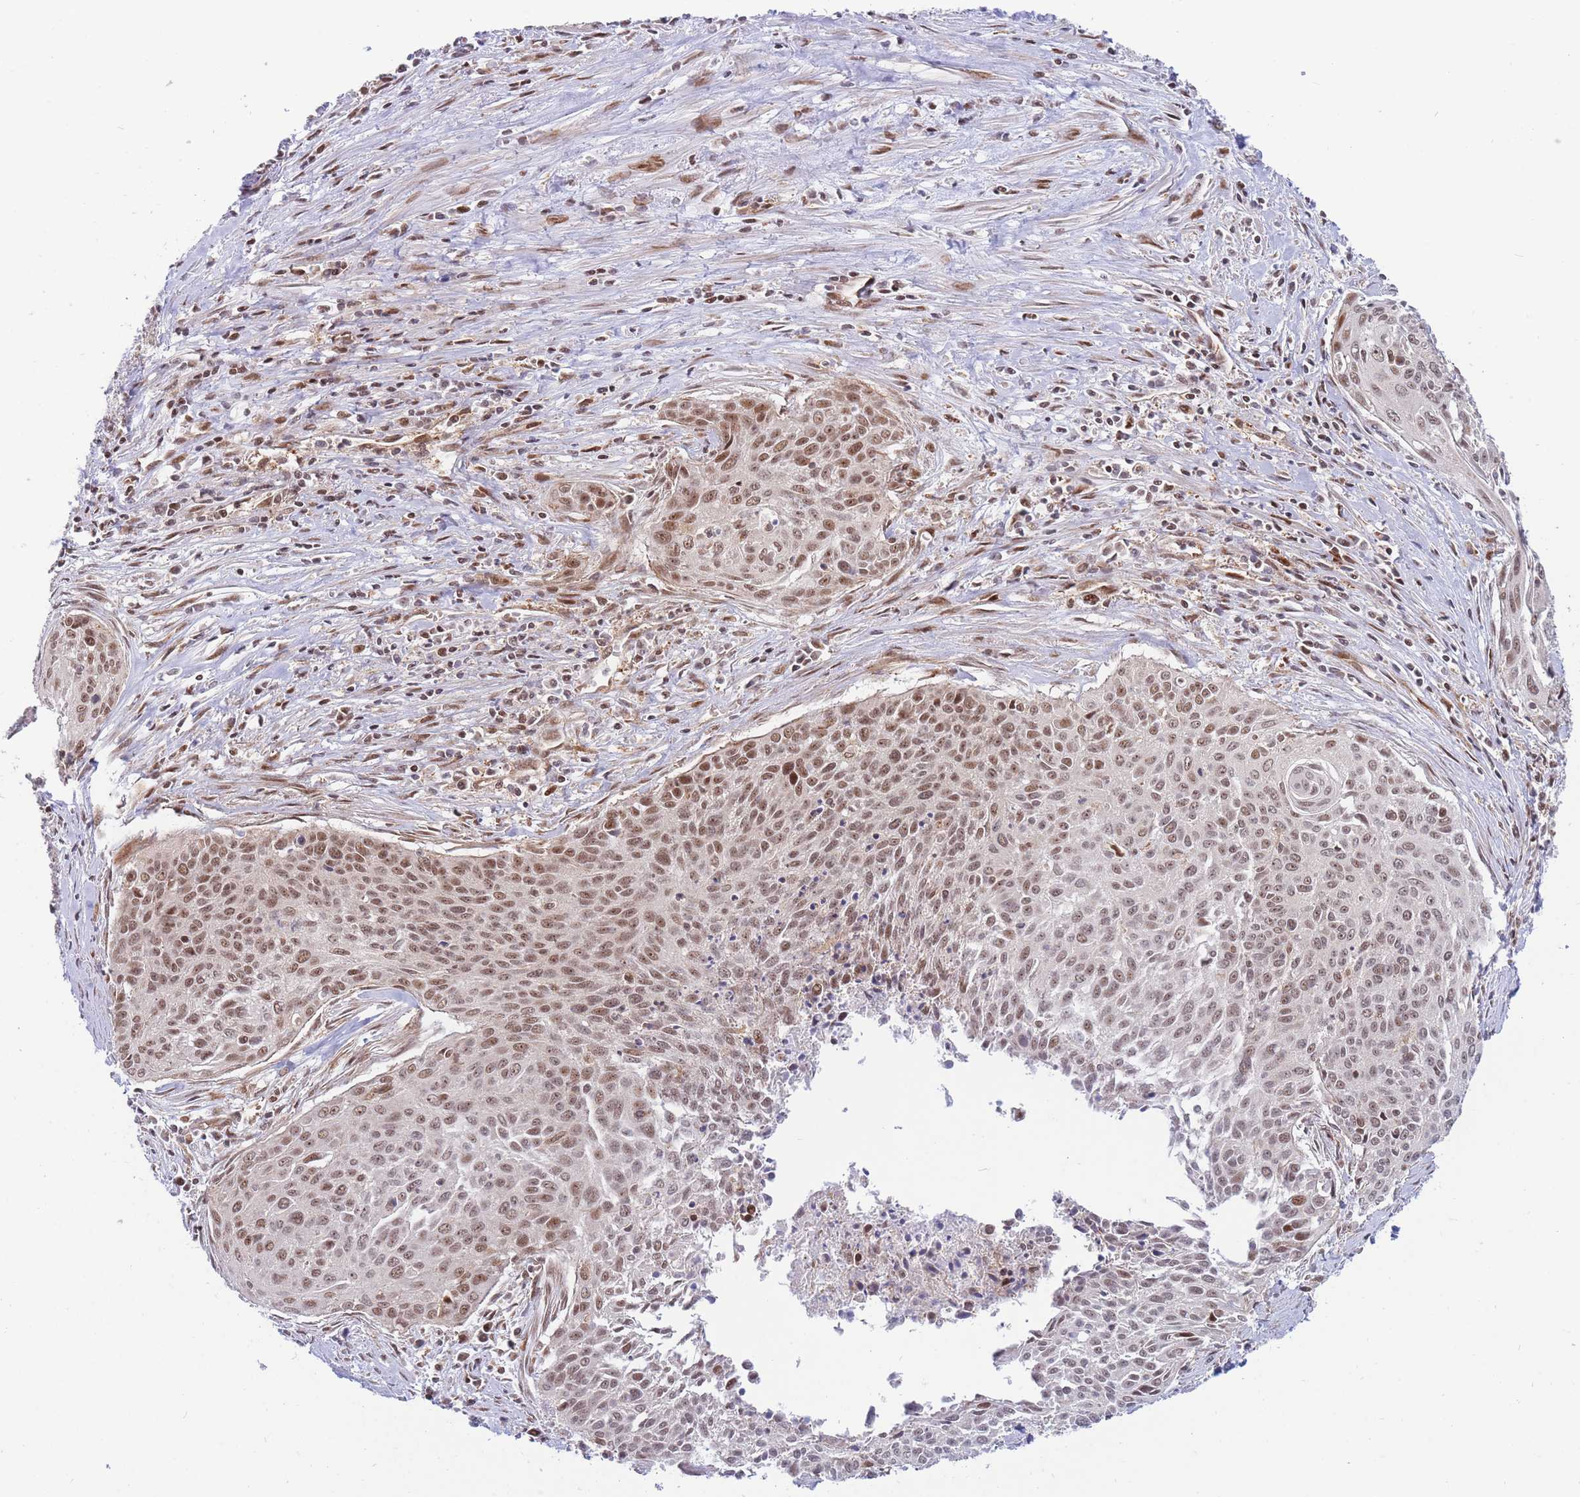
{"staining": {"intensity": "moderate", "quantity": ">75%", "location": "nuclear"}, "tissue": "cervical cancer", "cell_type": "Tumor cells", "image_type": "cancer", "snomed": [{"axis": "morphology", "description": "Squamous cell carcinoma, NOS"}, {"axis": "topography", "description": "Cervix"}], "caption": "The immunohistochemical stain highlights moderate nuclear expression in tumor cells of squamous cell carcinoma (cervical) tissue.", "gene": "BOD1L1", "patient": {"sex": "female", "age": 55}}